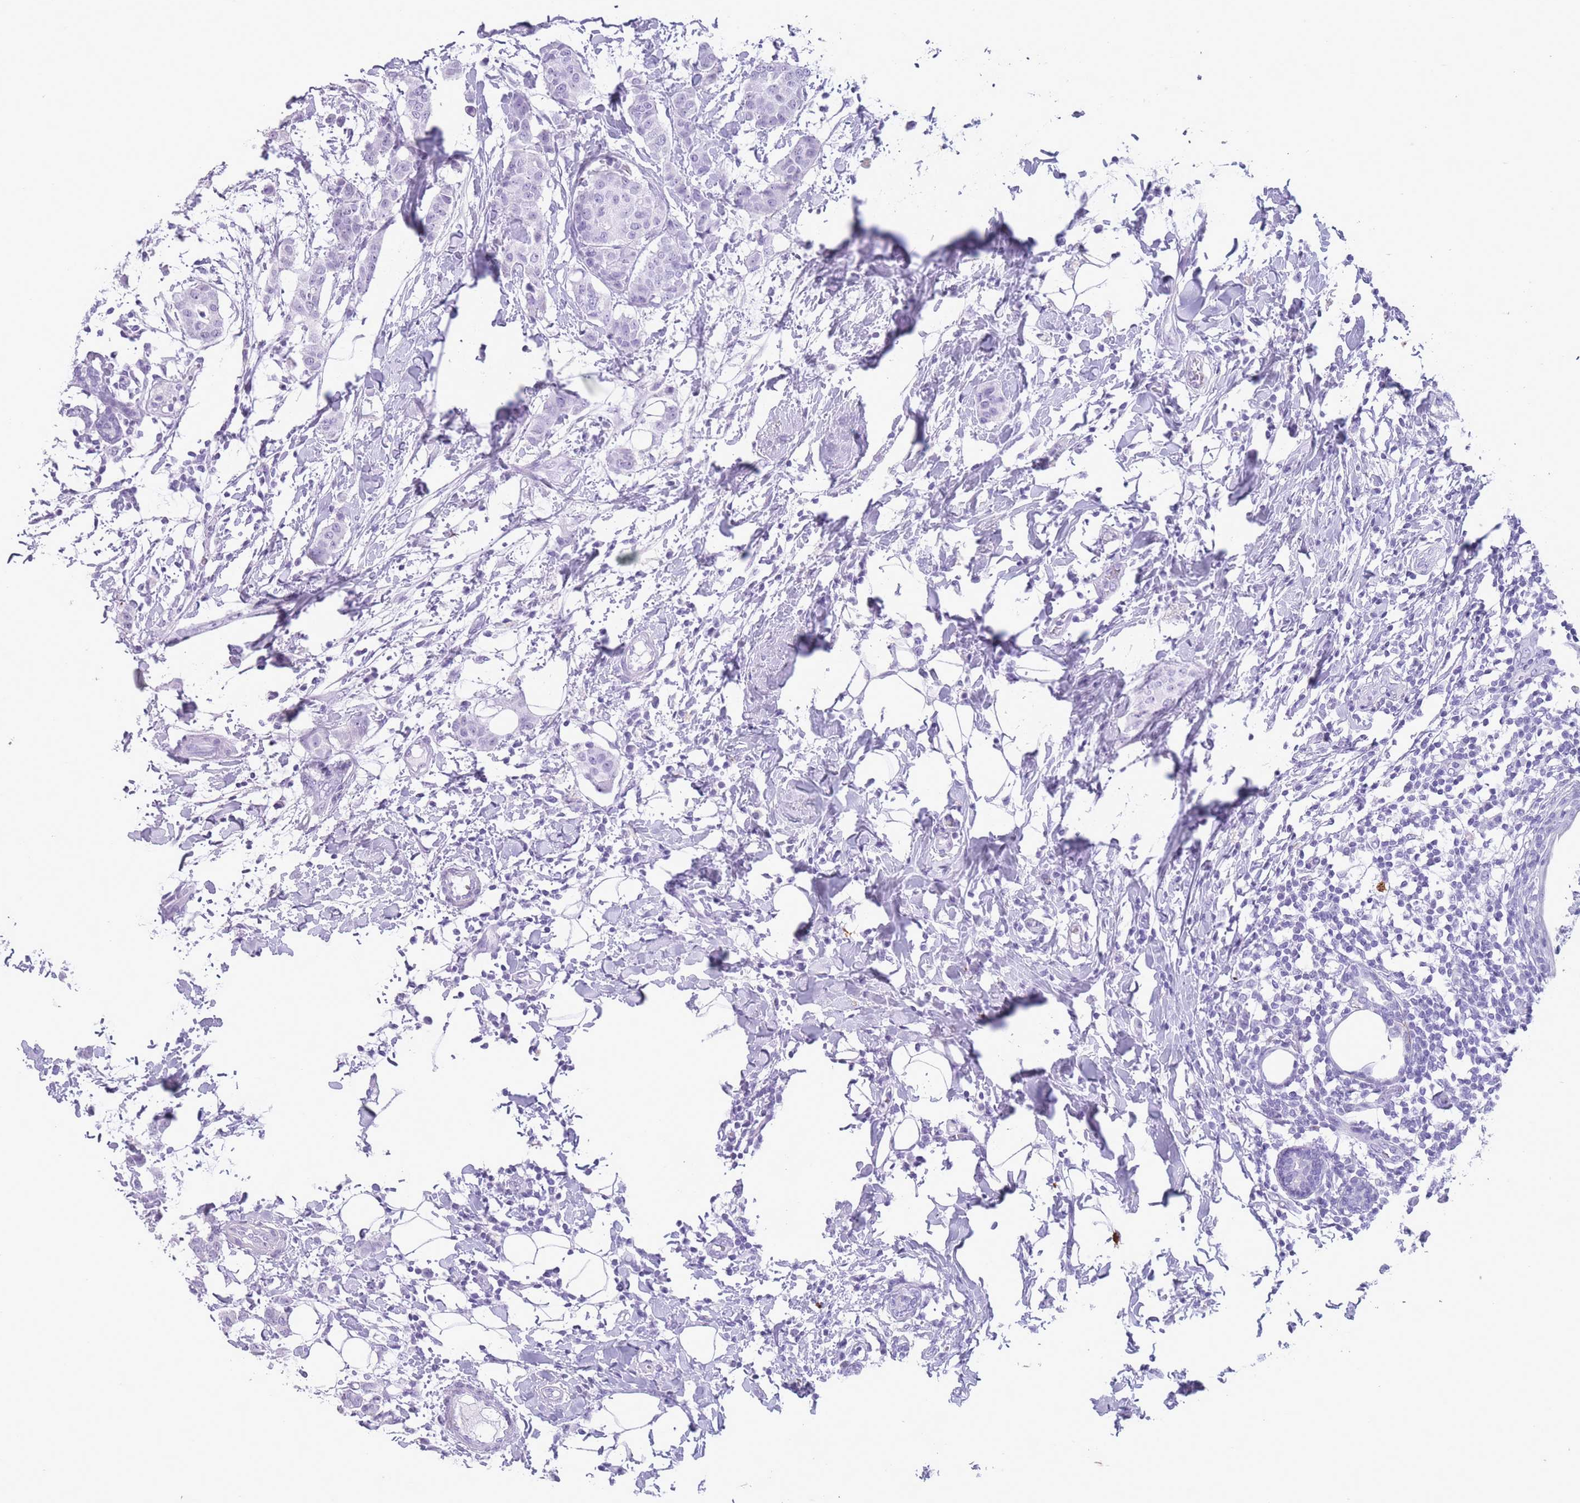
{"staining": {"intensity": "negative", "quantity": "none", "location": "none"}, "tissue": "breast cancer", "cell_type": "Tumor cells", "image_type": "cancer", "snomed": [{"axis": "morphology", "description": "Duct carcinoma"}, {"axis": "topography", "description": "Breast"}], "caption": "Tumor cells are negative for protein expression in human breast cancer (invasive ductal carcinoma).", "gene": "OR4F21", "patient": {"sex": "female", "age": 40}}